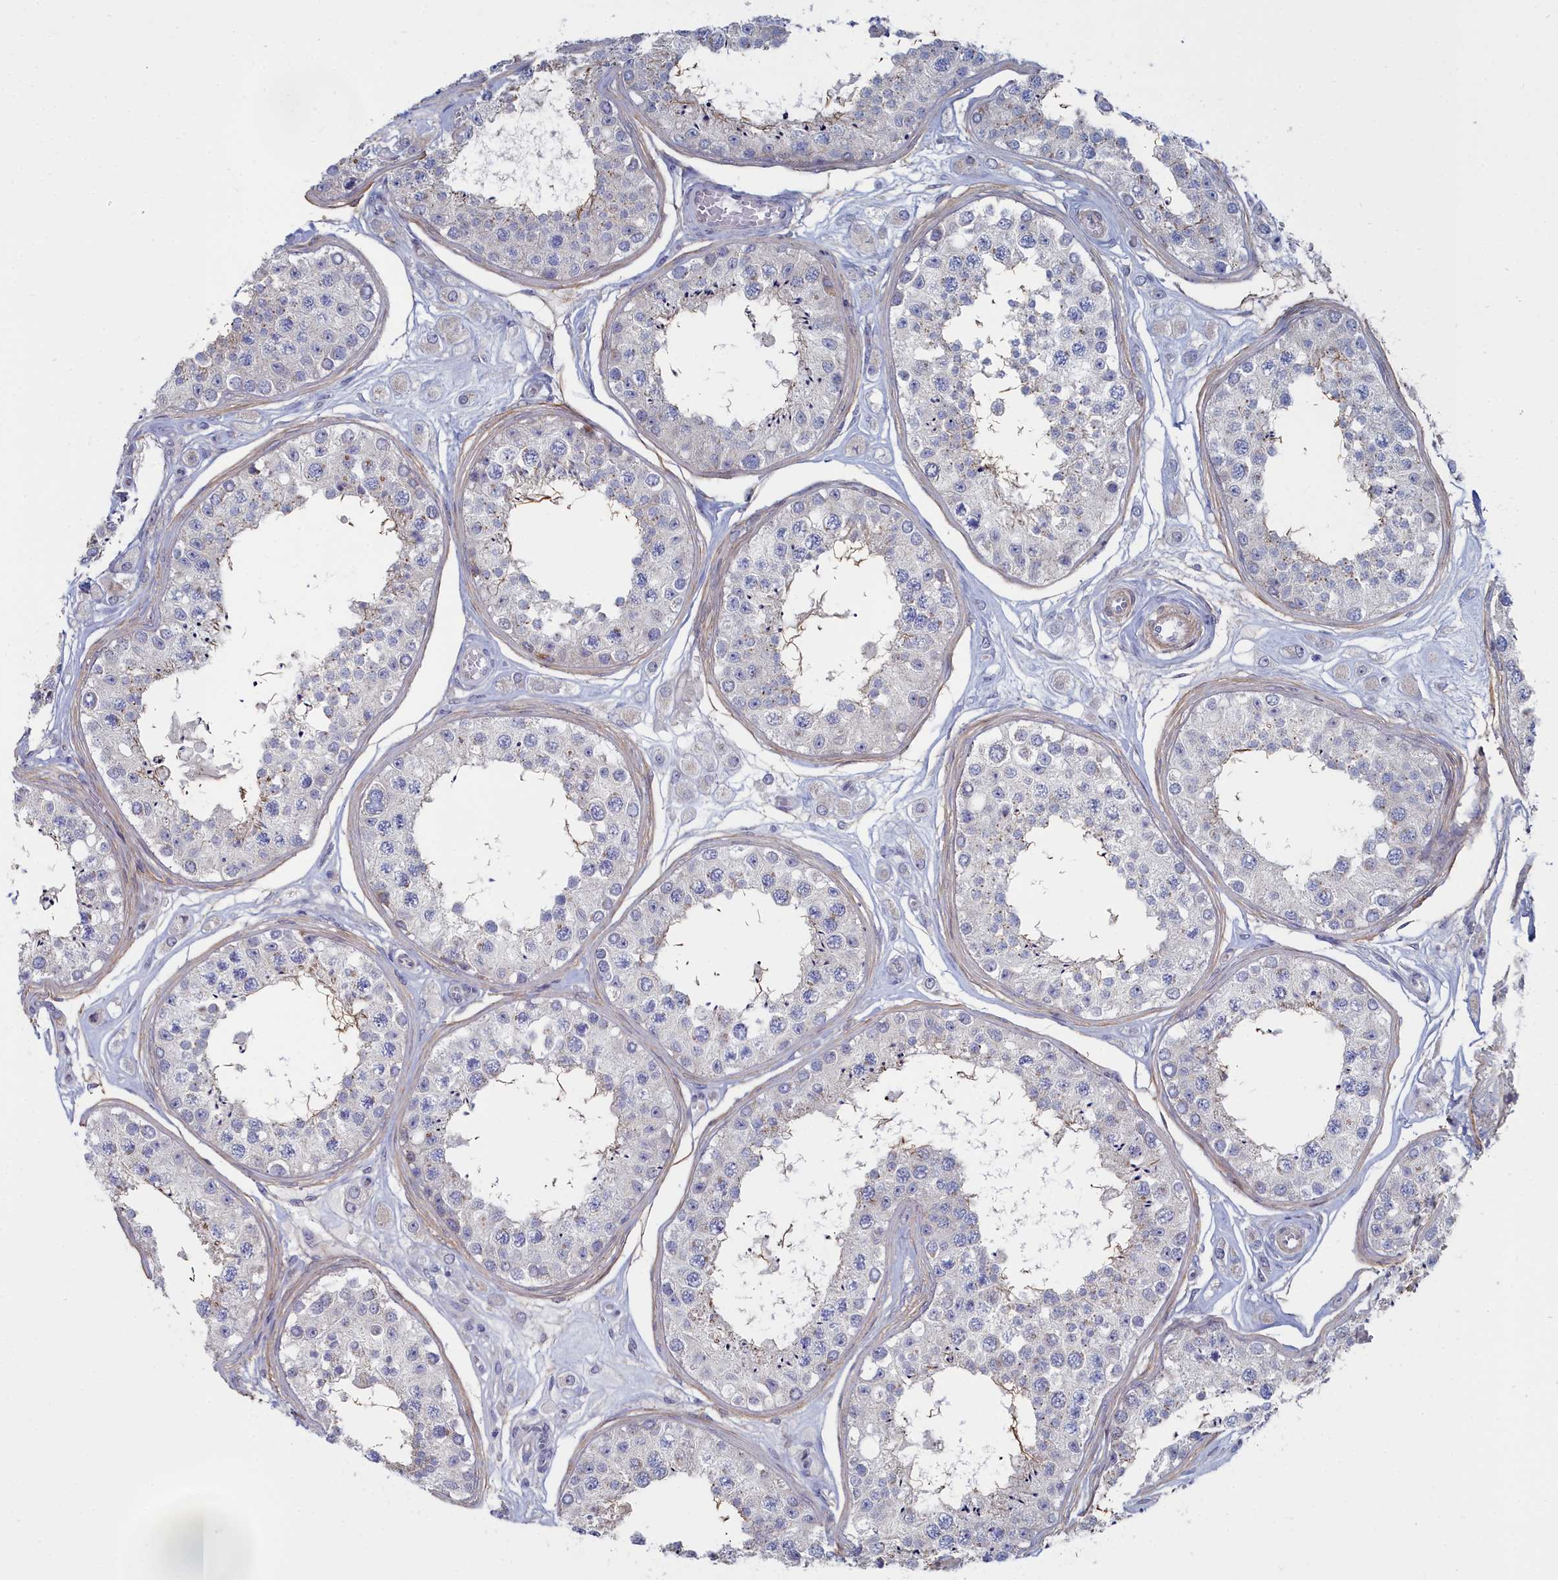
{"staining": {"intensity": "moderate", "quantity": "<25%", "location": "cytoplasmic/membranous"}, "tissue": "testis", "cell_type": "Cells in seminiferous ducts", "image_type": "normal", "snomed": [{"axis": "morphology", "description": "Normal tissue, NOS"}, {"axis": "topography", "description": "Testis"}], "caption": "Unremarkable testis displays moderate cytoplasmic/membranous staining in approximately <25% of cells in seminiferous ducts, visualized by immunohistochemistry.", "gene": "SHISAL2A", "patient": {"sex": "male", "age": 25}}